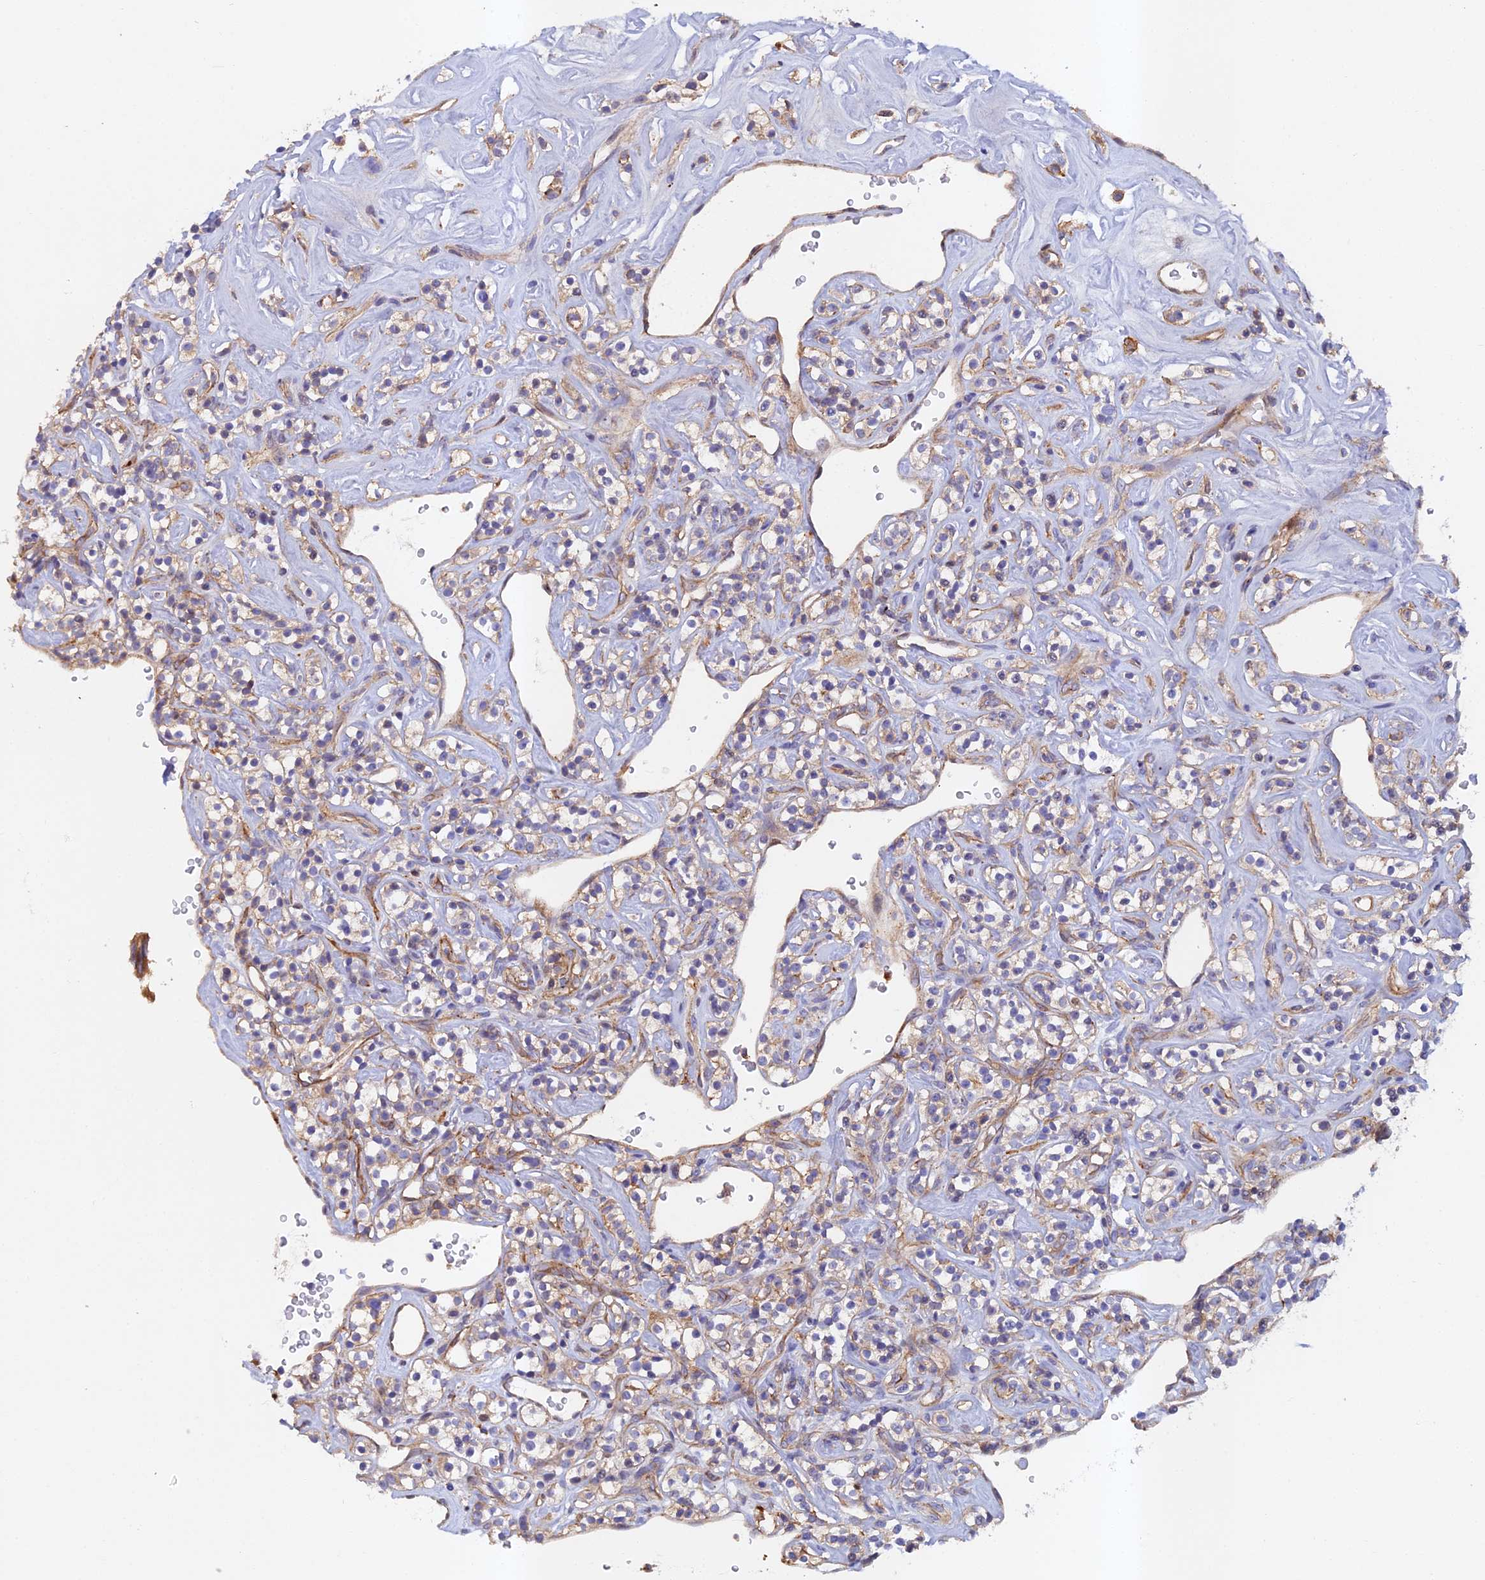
{"staining": {"intensity": "weak", "quantity": ">75%", "location": "cytoplasmic/membranous"}, "tissue": "renal cancer", "cell_type": "Tumor cells", "image_type": "cancer", "snomed": [{"axis": "morphology", "description": "Adenocarcinoma, NOS"}, {"axis": "topography", "description": "Kidney"}], "caption": "Human renal cancer (adenocarcinoma) stained with a protein marker demonstrates weak staining in tumor cells.", "gene": "RALGAPA2", "patient": {"sex": "male", "age": 77}}